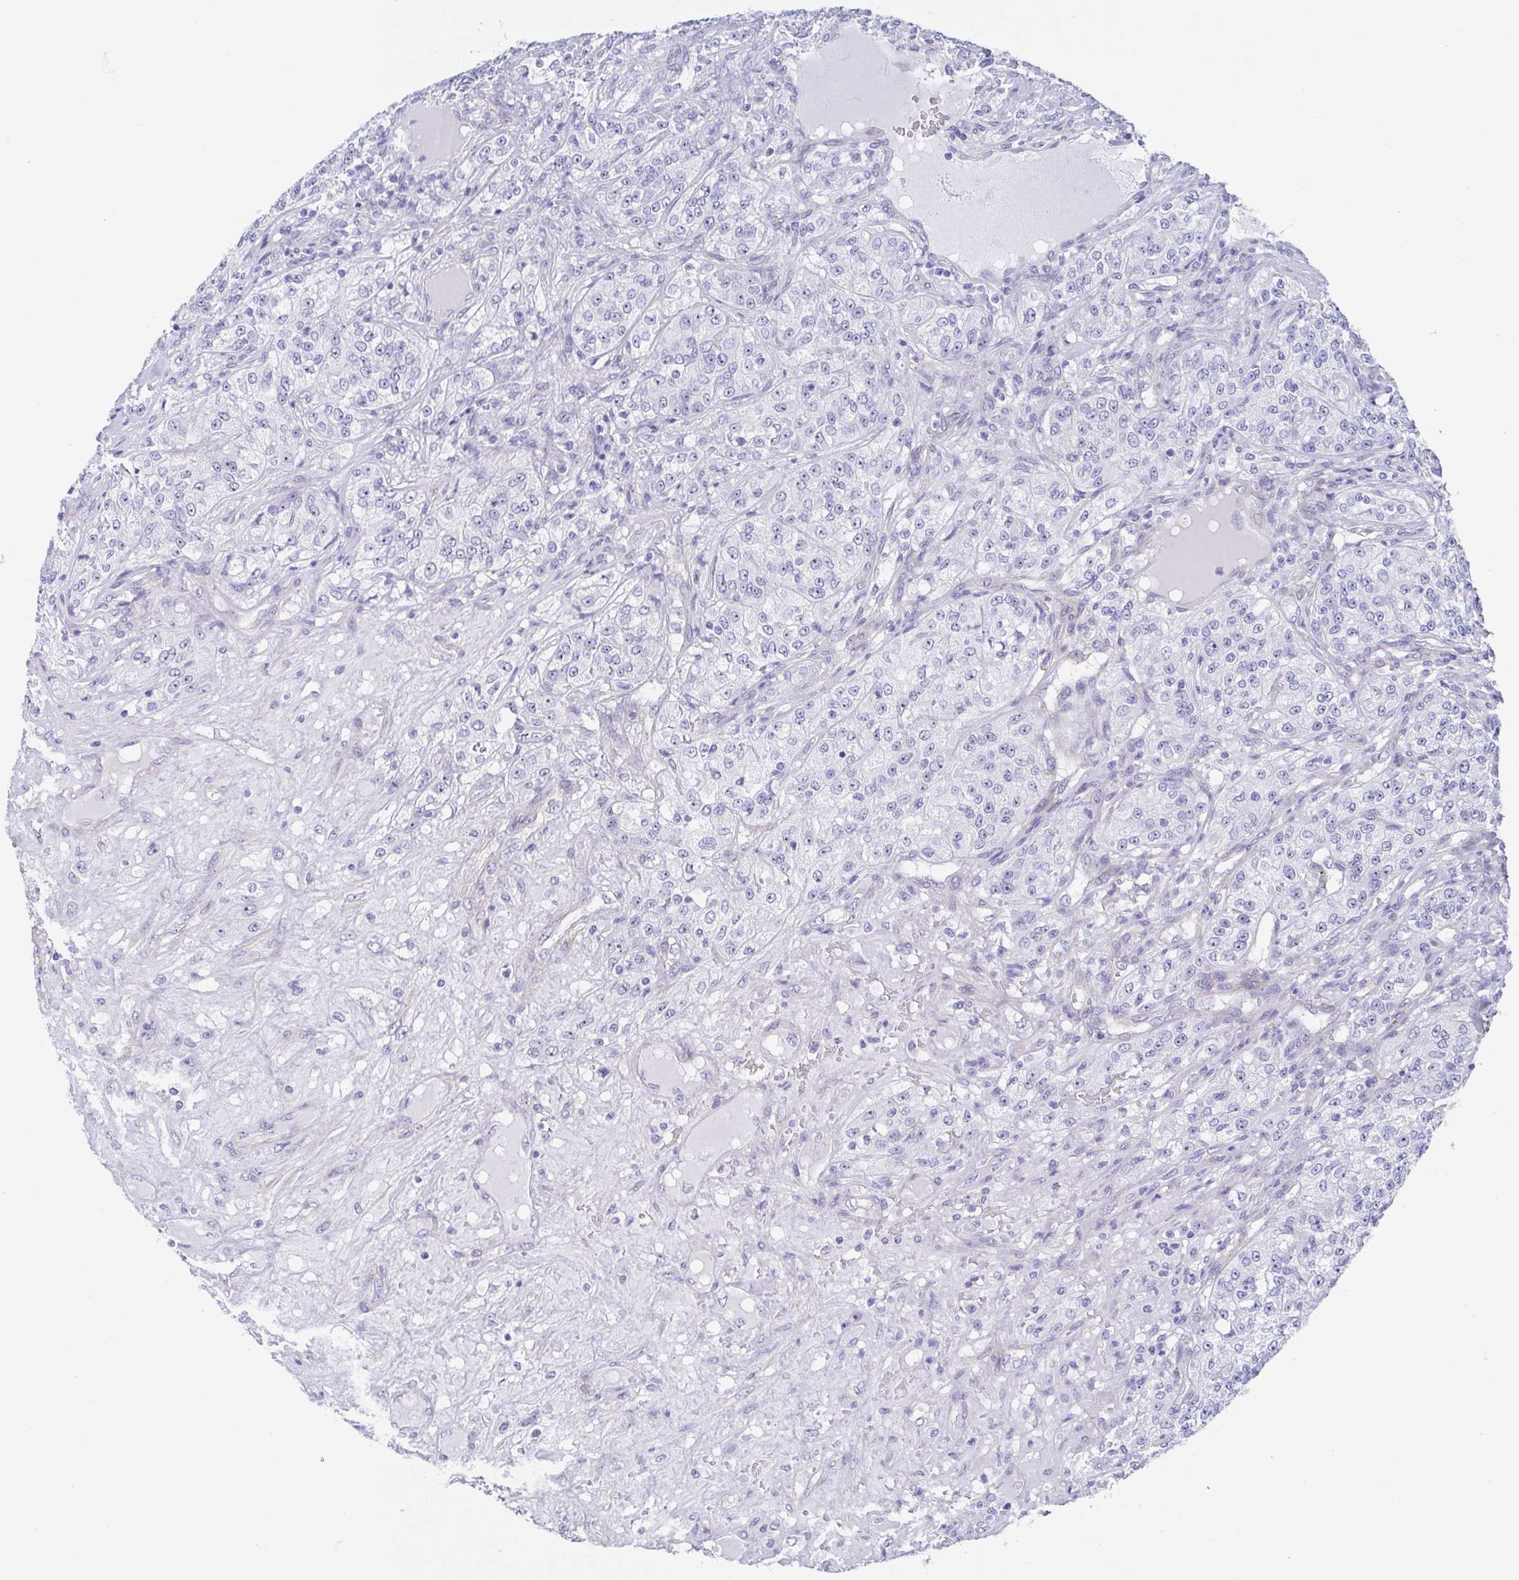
{"staining": {"intensity": "negative", "quantity": "none", "location": "none"}, "tissue": "renal cancer", "cell_type": "Tumor cells", "image_type": "cancer", "snomed": [{"axis": "morphology", "description": "Adenocarcinoma, NOS"}, {"axis": "topography", "description": "Kidney"}], "caption": "There is no significant staining in tumor cells of renal cancer (adenocarcinoma). (Immunohistochemistry (ihc), brightfield microscopy, high magnification).", "gene": "MUCL3", "patient": {"sex": "female", "age": 63}}